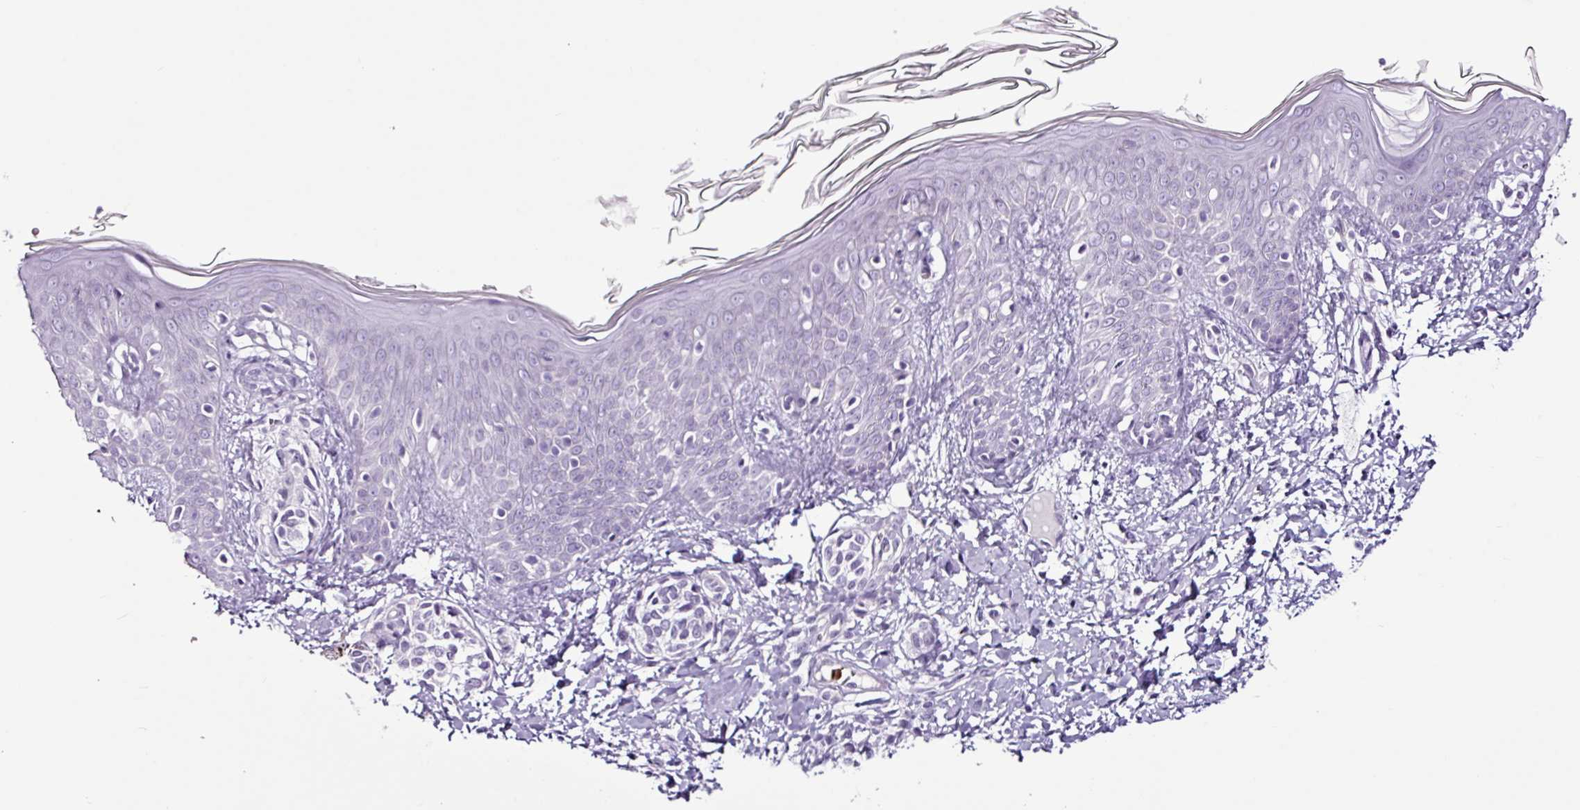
{"staining": {"intensity": "negative", "quantity": "none", "location": "none"}, "tissue": "skin", "cell_type": "Fibroblasts", "image_type": "normal", "snomed": [{"axis": "morphology", "description": "Normal tissue, NOS"}, {"axis": "topography", "description": "Skin"}], "caption": "The histopathology image displays no significant positivity in fibroblasts of skin.", "gene": "TMEM178A", "patient": {"sex": "male", "age": 16}}